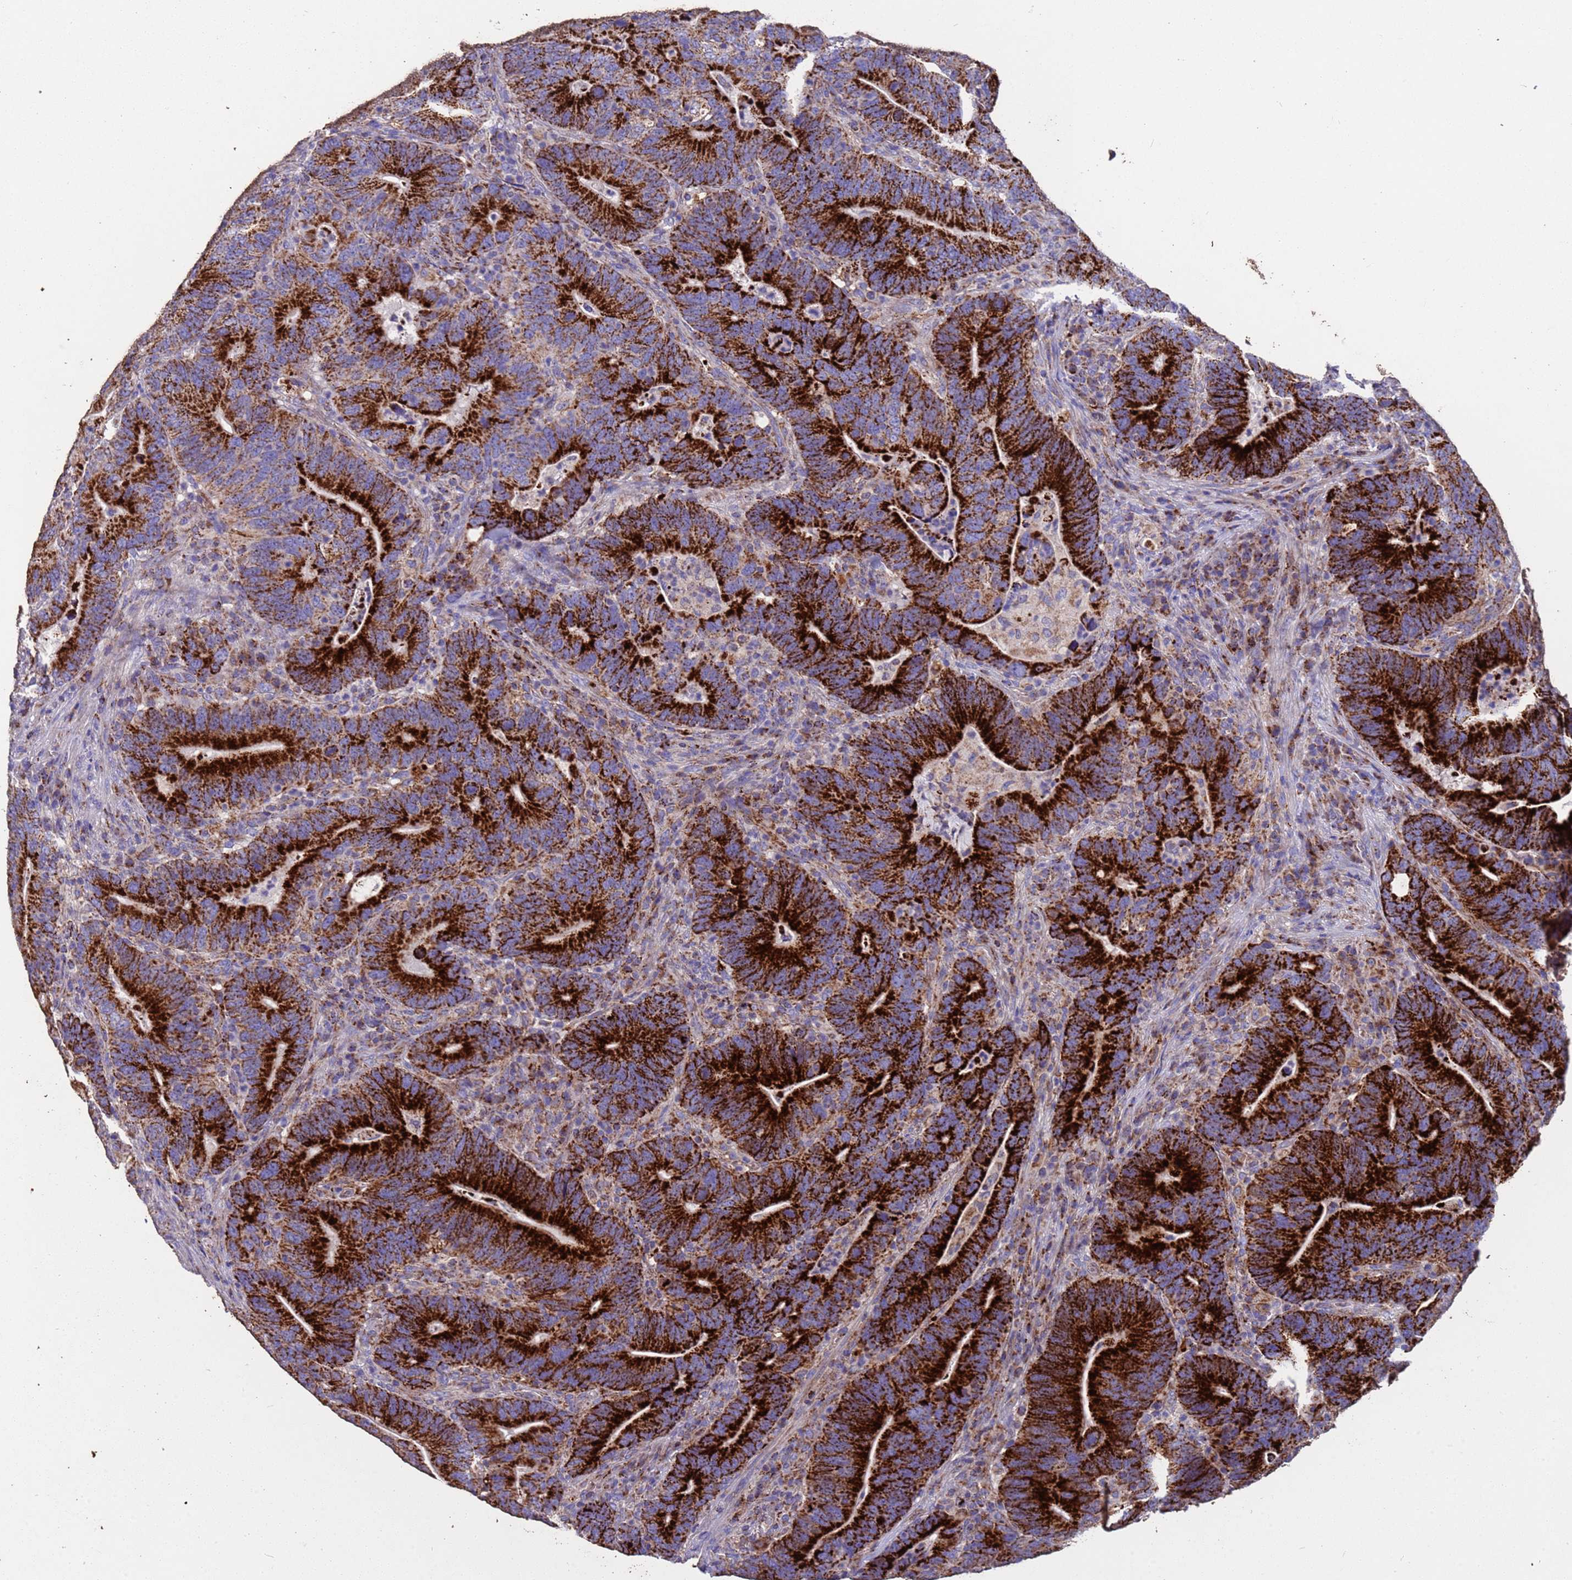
{"staining": {"intensity": "strong", "quantity": ">75%", "location": "cytoplasmic/membranous"}, "tissue": "colorectal cancer", "cell_type": "Tumor cells", "image_type": "cancer", "snomed": [{"axis": "morphology", "description": "Adenocarcinoma, NOS"}, {"axis": "topography", "description": "Colon"}], "caption": "Protein staining shows strong cytoplasmic/membranous positivity in about >75% of tumor cells in adenocarcinoma (colorectal). The protein of interest is stained brown, and the nuclei are stained in blue (DAB IHC with brightfield microscopy, high magnification).", "gene": "ZNFX1", "patient": {"sex": "female", "age": 66}}